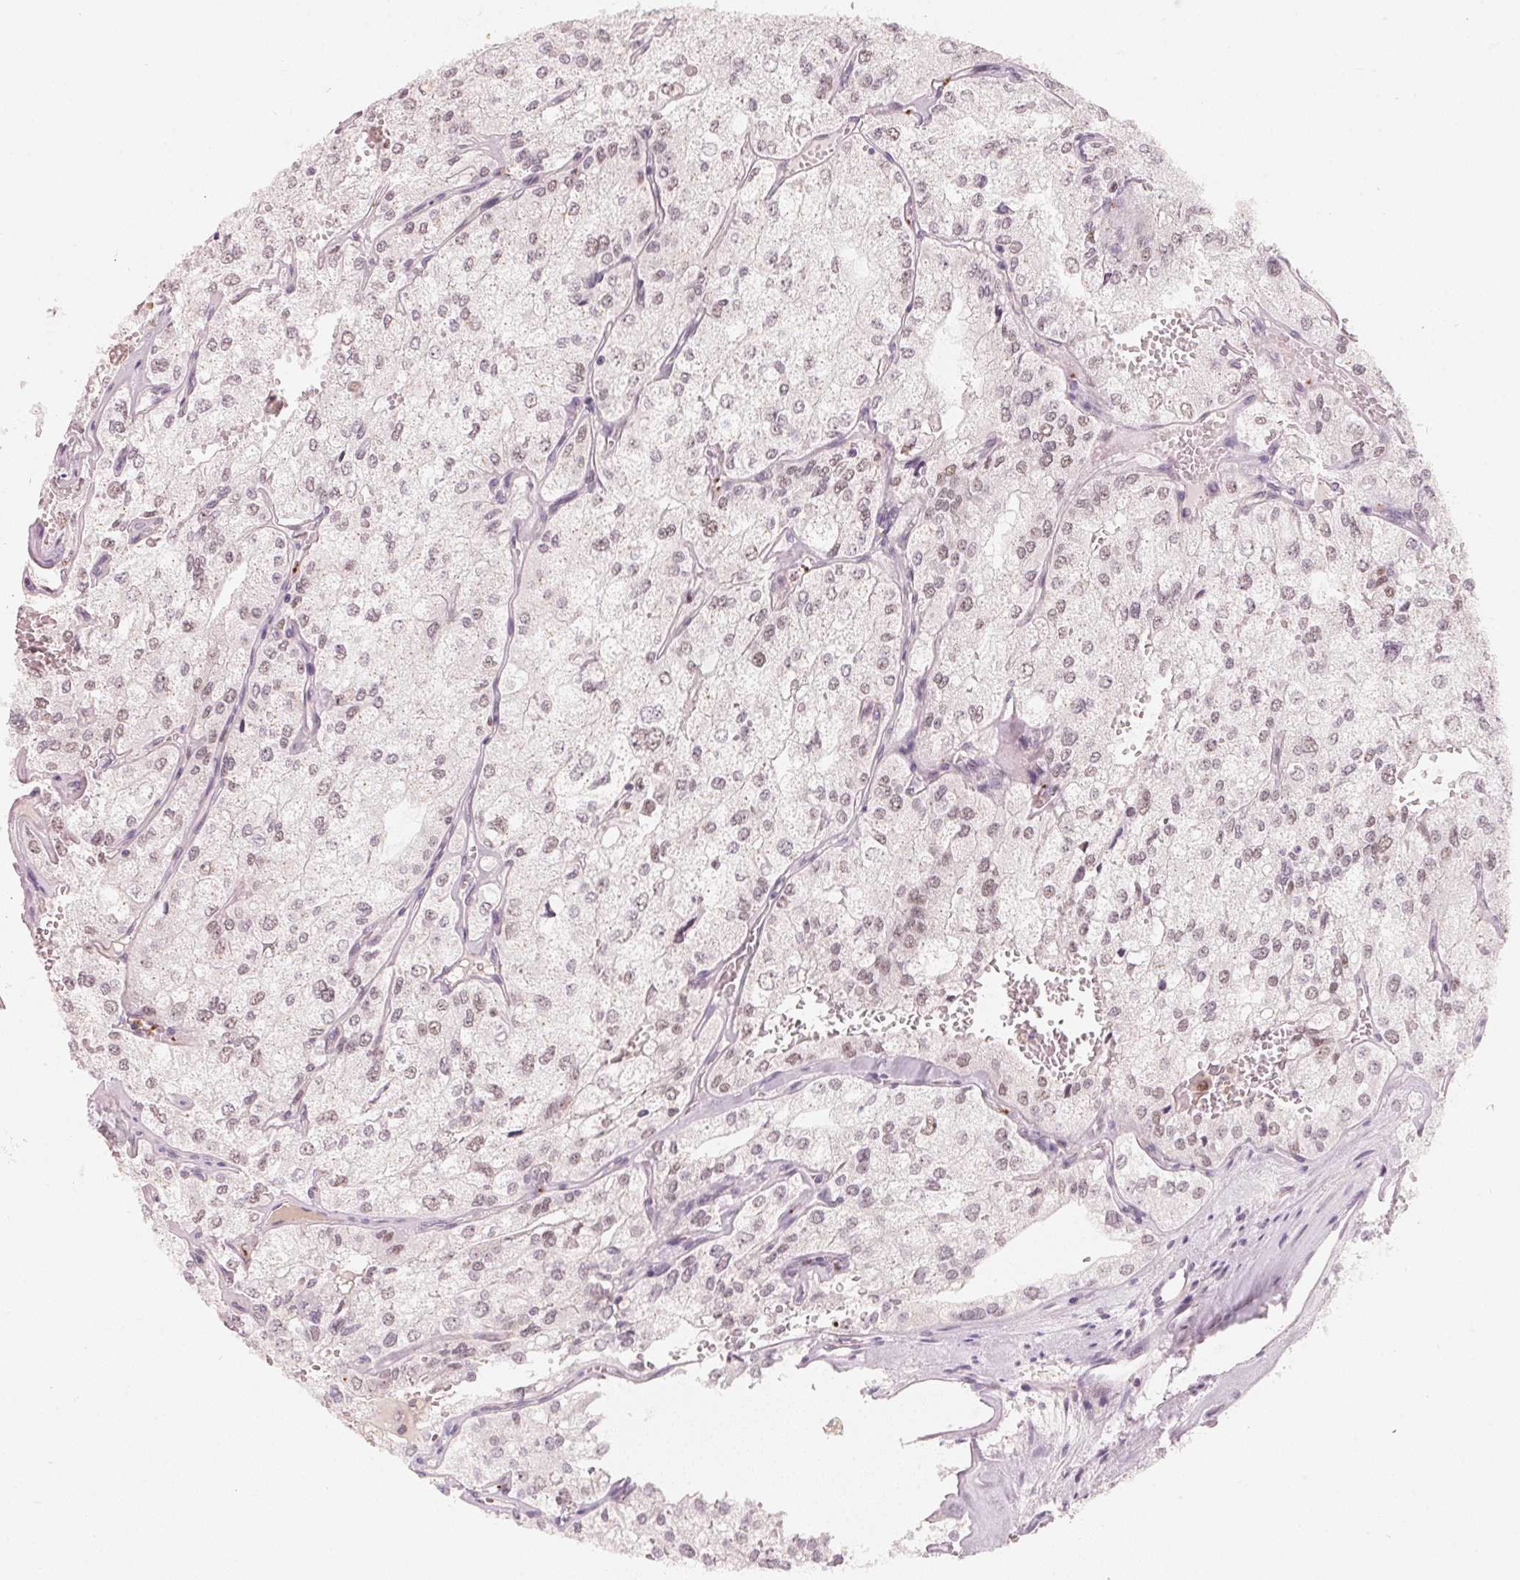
{"staining": {"intensity": "weak", "quantity": "25%-75%", "location": "nuclear"}, "tissue": "renal cancer", "cell_type": "Tumor cells", "image_type": "cancer", "snomed": [{"axis": "morphology", "description": "Adenocarcinoma, NOS"}, {"axis": "topography", "description": "Kidney"}], "caption": "Tumor cells display low levels of weak nuclear expression in approximately 25%-75% of cells in renal cancer.", "gene": "ARHGAP22", "patient": {"sex": "female", "age": 70}}